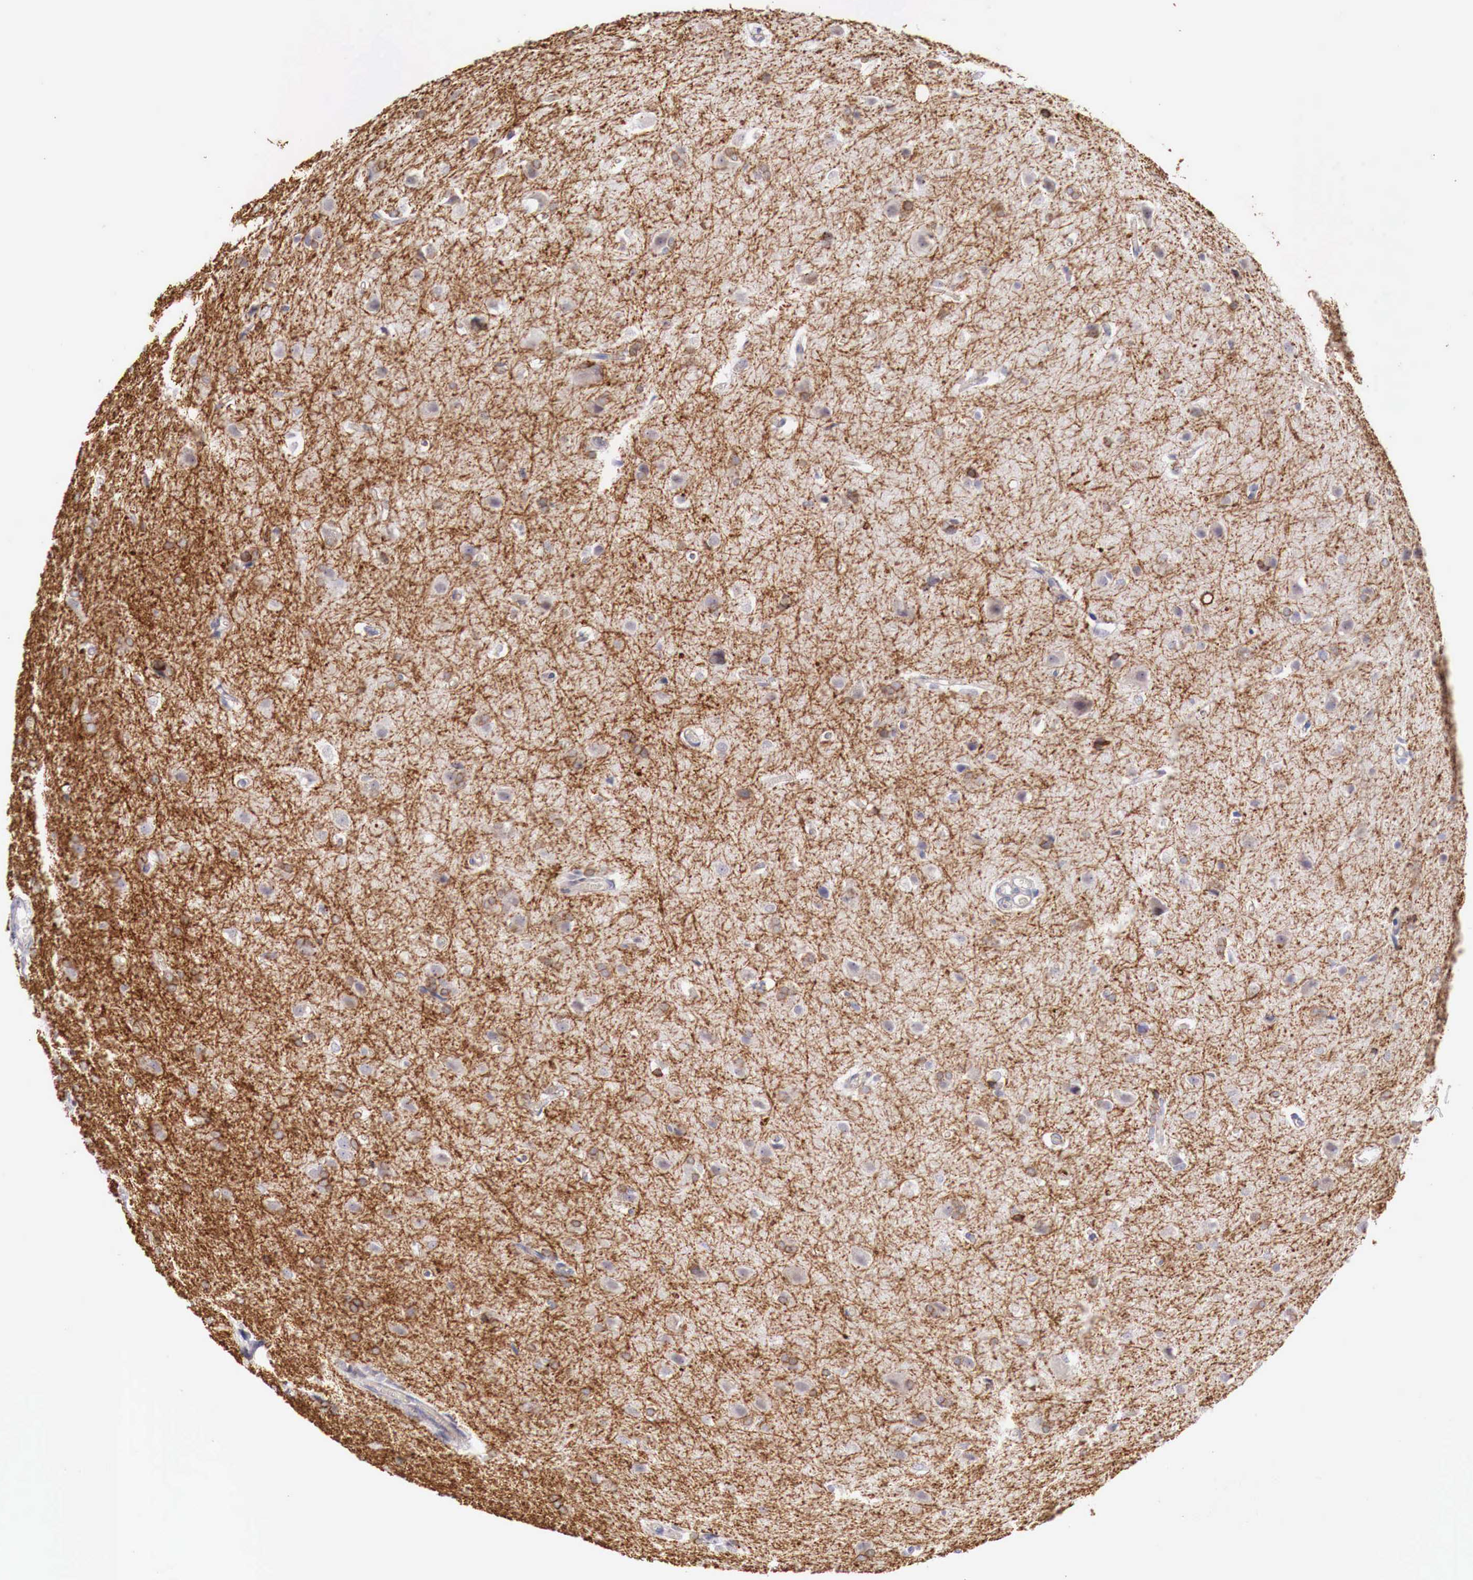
{"staining": {"intensity": "strong", "quantity": ">75%", "location": "cytoplasmic/membranous"}, "tissue": "glioma", "cell_type": "Tumor cells", "image_type": "cancer", "snomed": [{"axis": "morphology", "description": "Glioma, malignant, High grade"}, {"axis": "topography", "description": "Brain"}], "caption": "Protein expression analysis of human glioma reveals strong cytoplasmic/membranous positivity in approximately >75% of tumor cells.", "gene": "TRIM13", "patient": {"sex": "male", "age": 68}}